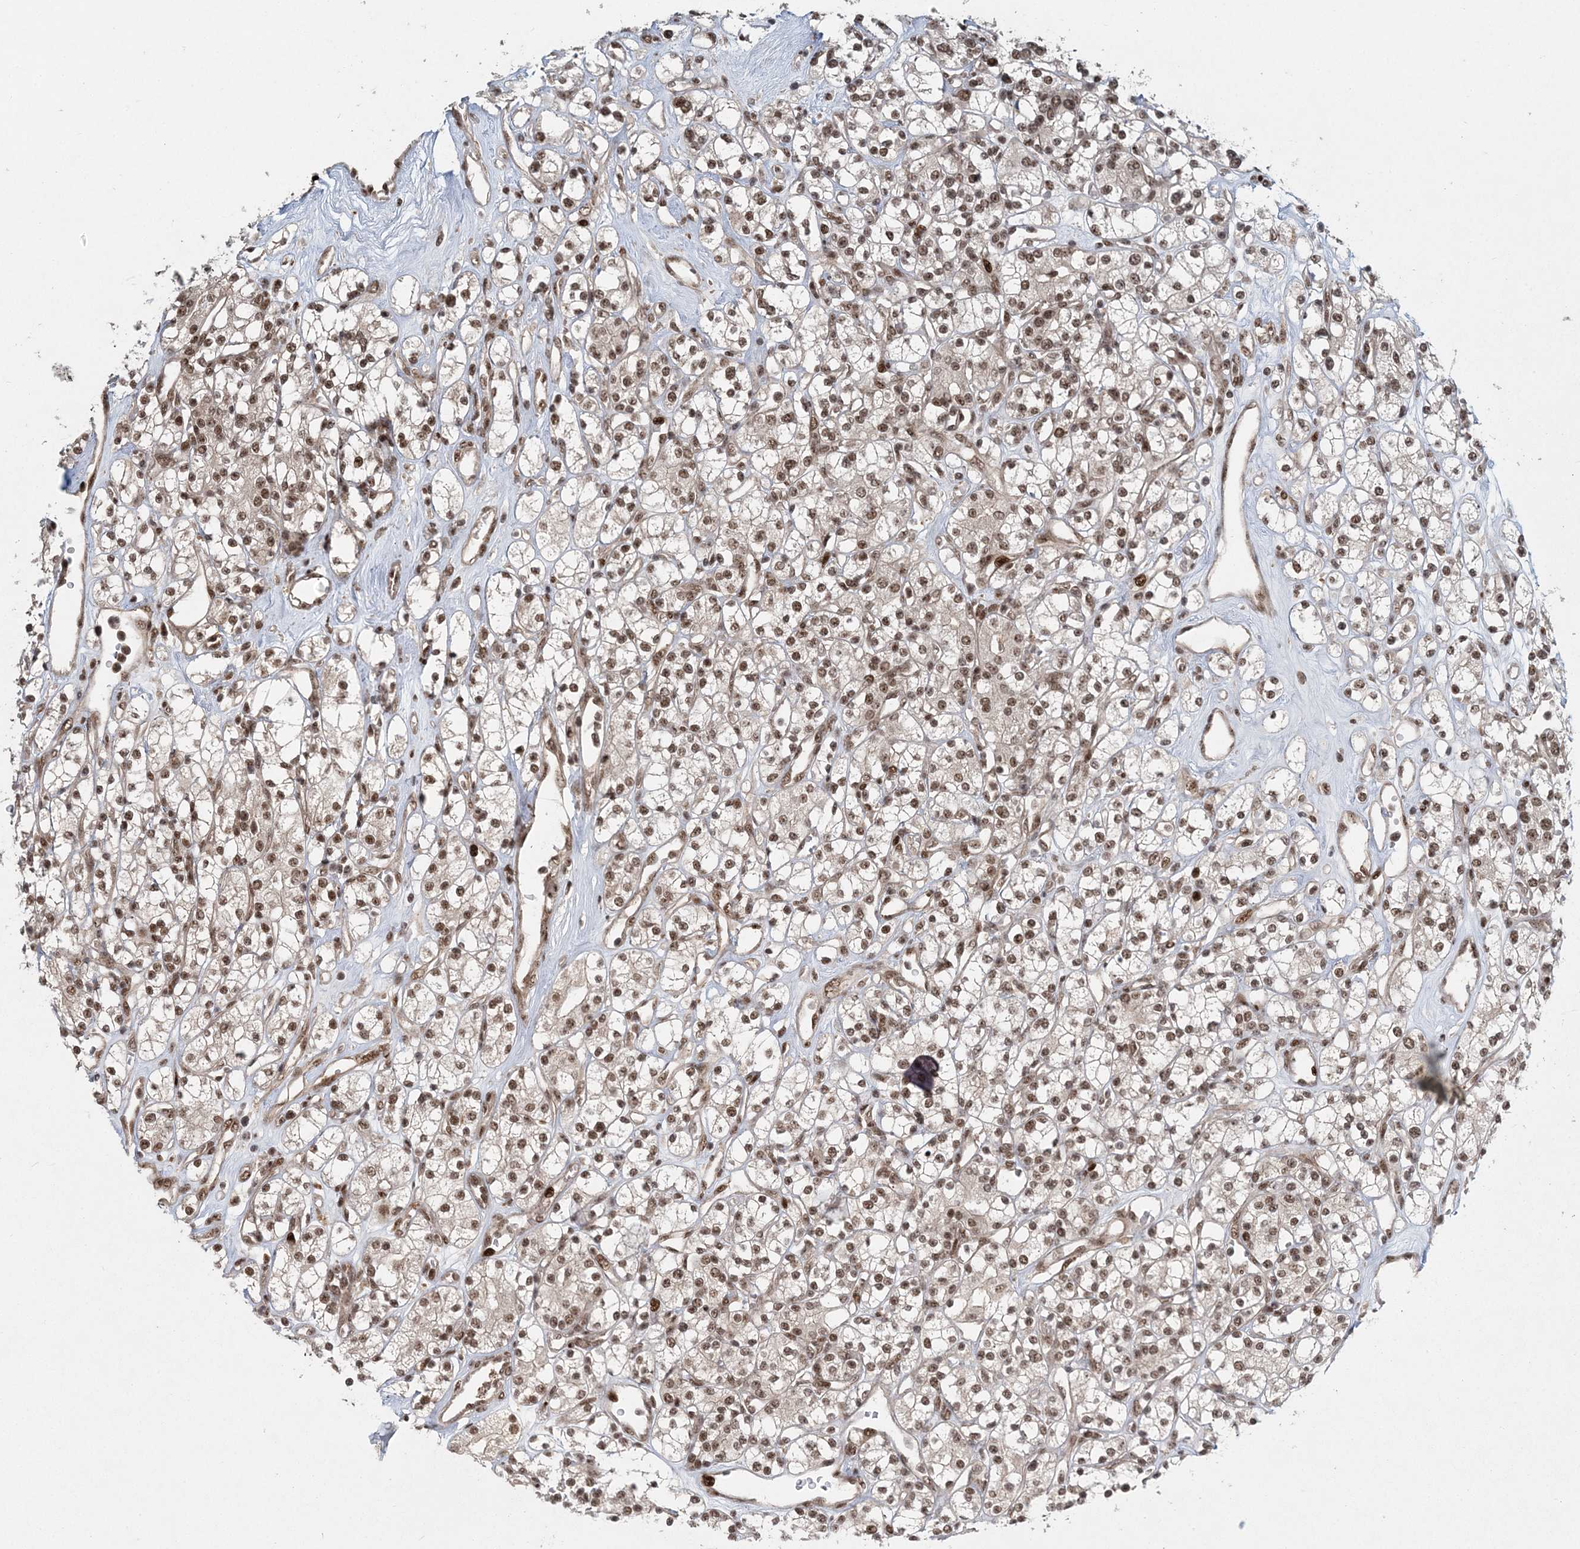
{"staining": {"intensity": "moderate", "quantity": ">75%", "location": "nuclear"}, "tissue": "renal cancer", "cell_type": "Tumor cells", "image_type": "cancer", "snomed": [{"axis": "morphology", "description": "Adenocarcinoma, NOS"}, {"axis": "topography", "description": "Kidney"}], "caption": "Immunohistochemistry image of neoplastic tissue: human renal cancer (adenocarcinoma) stained using immunohistochemistry (IHC) demonstrates medium levels of moderate protein expression localized specifically in the nuclear of tumor cells, appearing as a nuclear brown color.", "gene": "CWC22", "patient": {"sex": "male", "age": 77}}